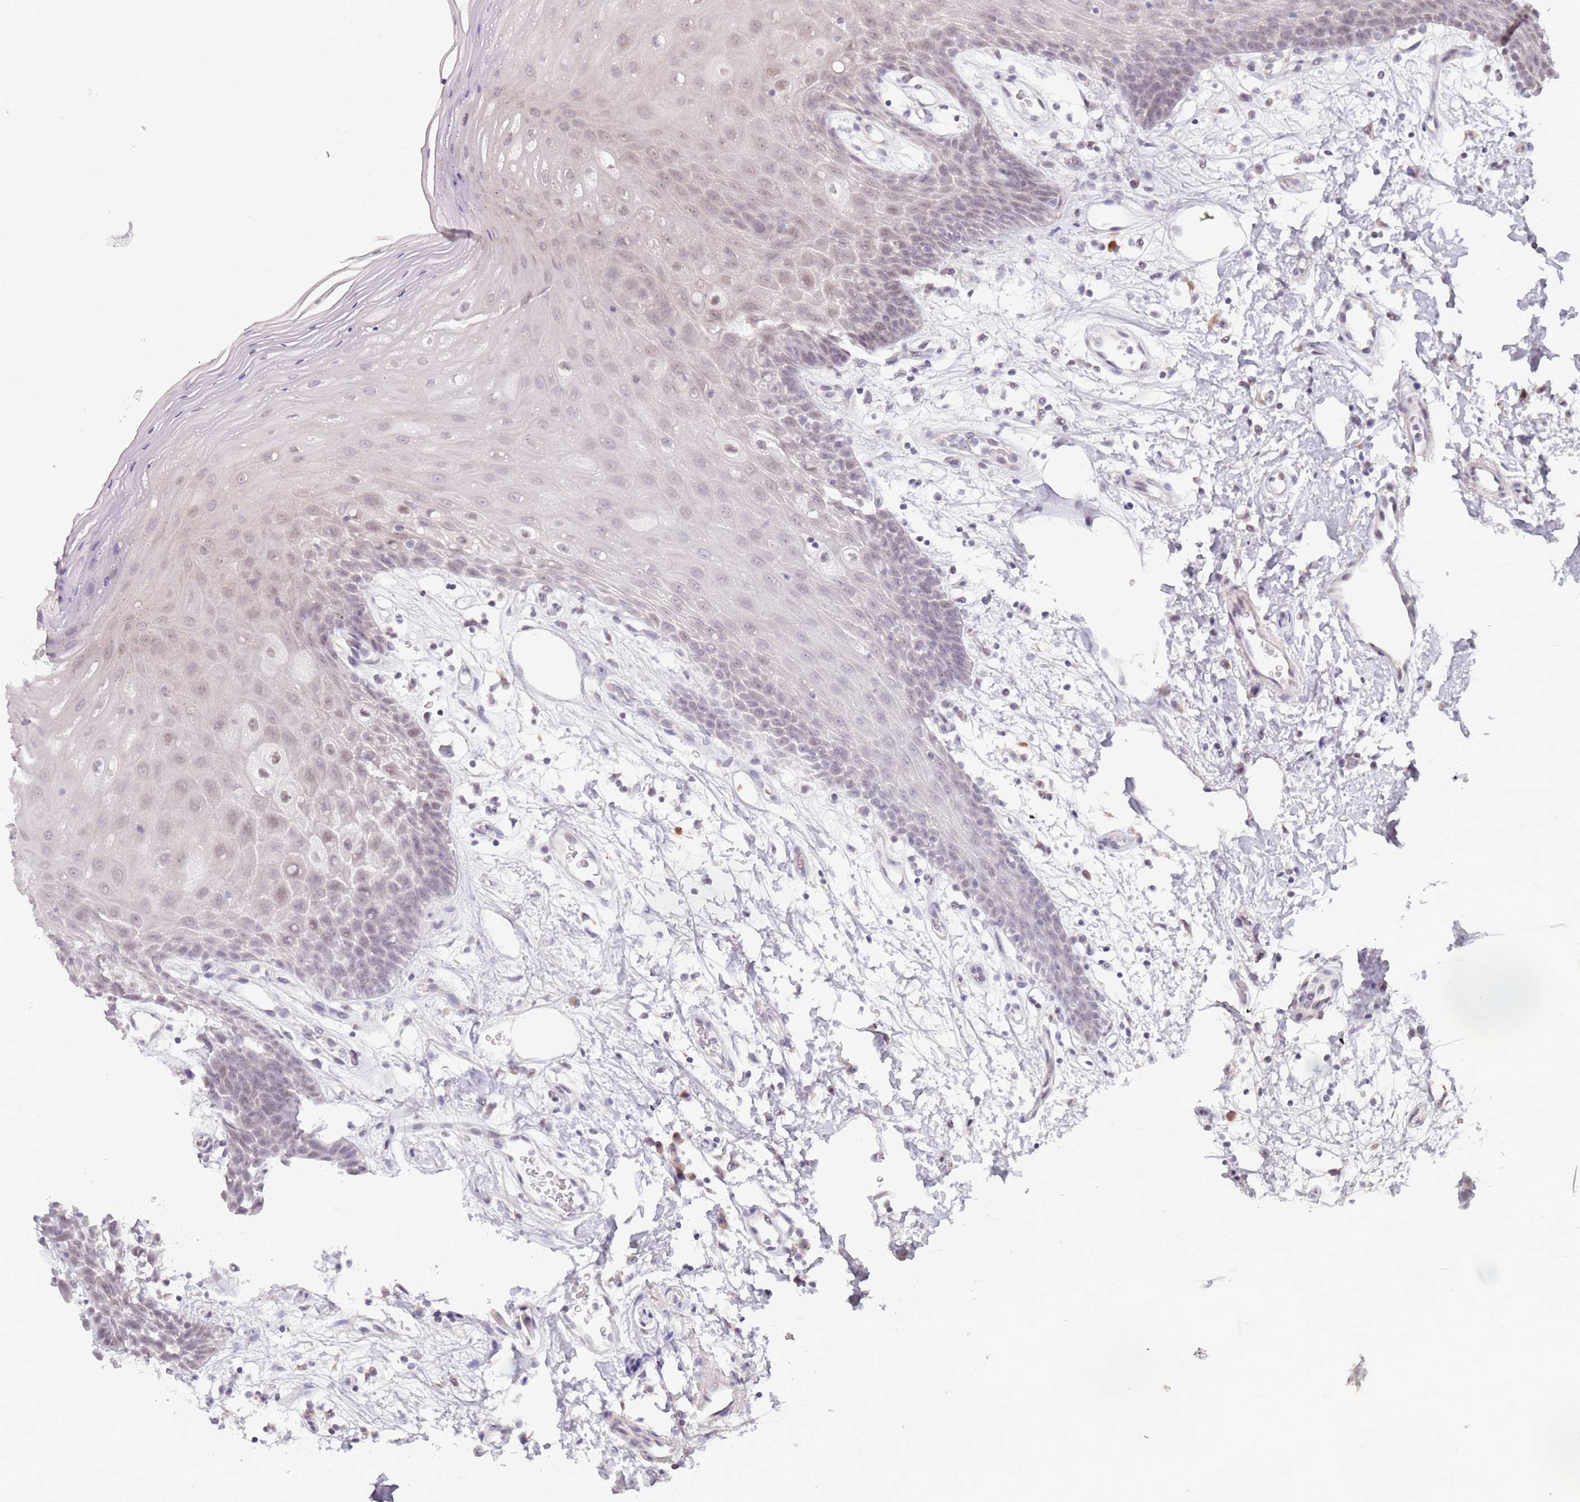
{"staining": {"intensity": "weak", "quantity": "25%-75%", "location": "nuclear"}, "tissue": "oral mucosa", "cell_type": "Squamous epithelial cells", "image_type": "normal", "snomed": [{"axis": "morphology", "description": "Normal tissue, NOS"}, {"axis": "topography", "description": "Oral tissue"}, {"axis": "topography", "description": "Tounge, NOS"}], "caption": "IHC photomicrograph of unremarkable oral mucosa stained for a protein (brown), which demonstrates low levels of weak nuclear staining in approximately 25%-75% of squamous epithelial cells.", "gene": "BARD1", "patient": {"sex": "female", "age": 59}}